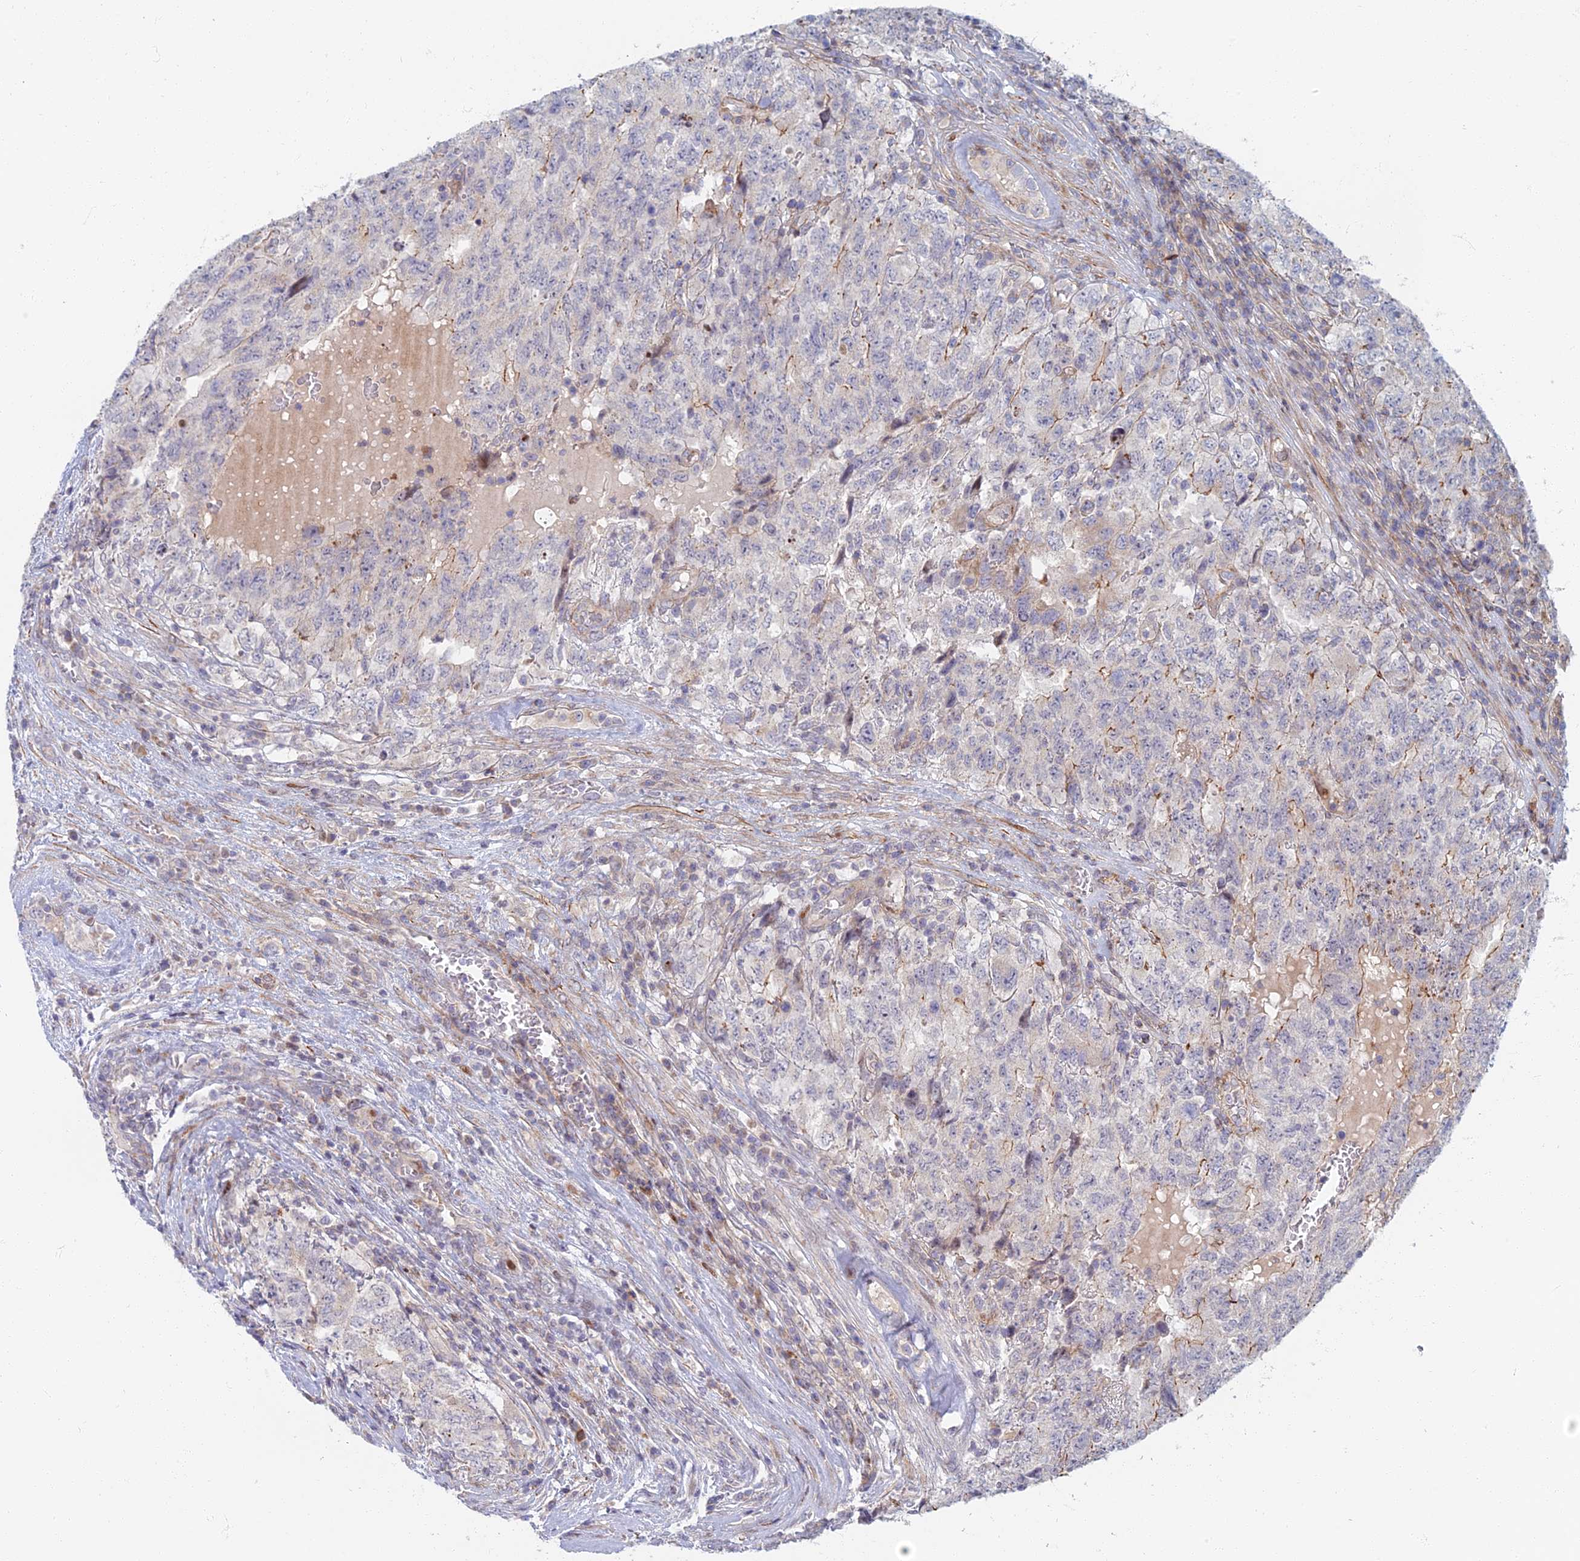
{"staining": {"intensity": "moderate", "quantity": "<25%", "location": "cytoplasmic/membranous"}, "tissue": "testis cancer", "cell_type": "Tumor cells", "image_type": "cancer", "snomed": [{"axis": "morphology", "description": "Carcinoma, Embryonal, NOS"}, {"axis": "topography", "description": "Testis"}], "caption": "High-power microscopy captured an immunohistochemistry (IHC) micrograph of testis cancer, revealing moderate cytoplasmic/membranous expression in about <25% of tumor cells. (DAB (3,3'-diaminobenzidine) = brown stain, brightfield microscopy at high magnification).", "gene": "C15orf40", "patient": {"sex": "male", "age": 34}}